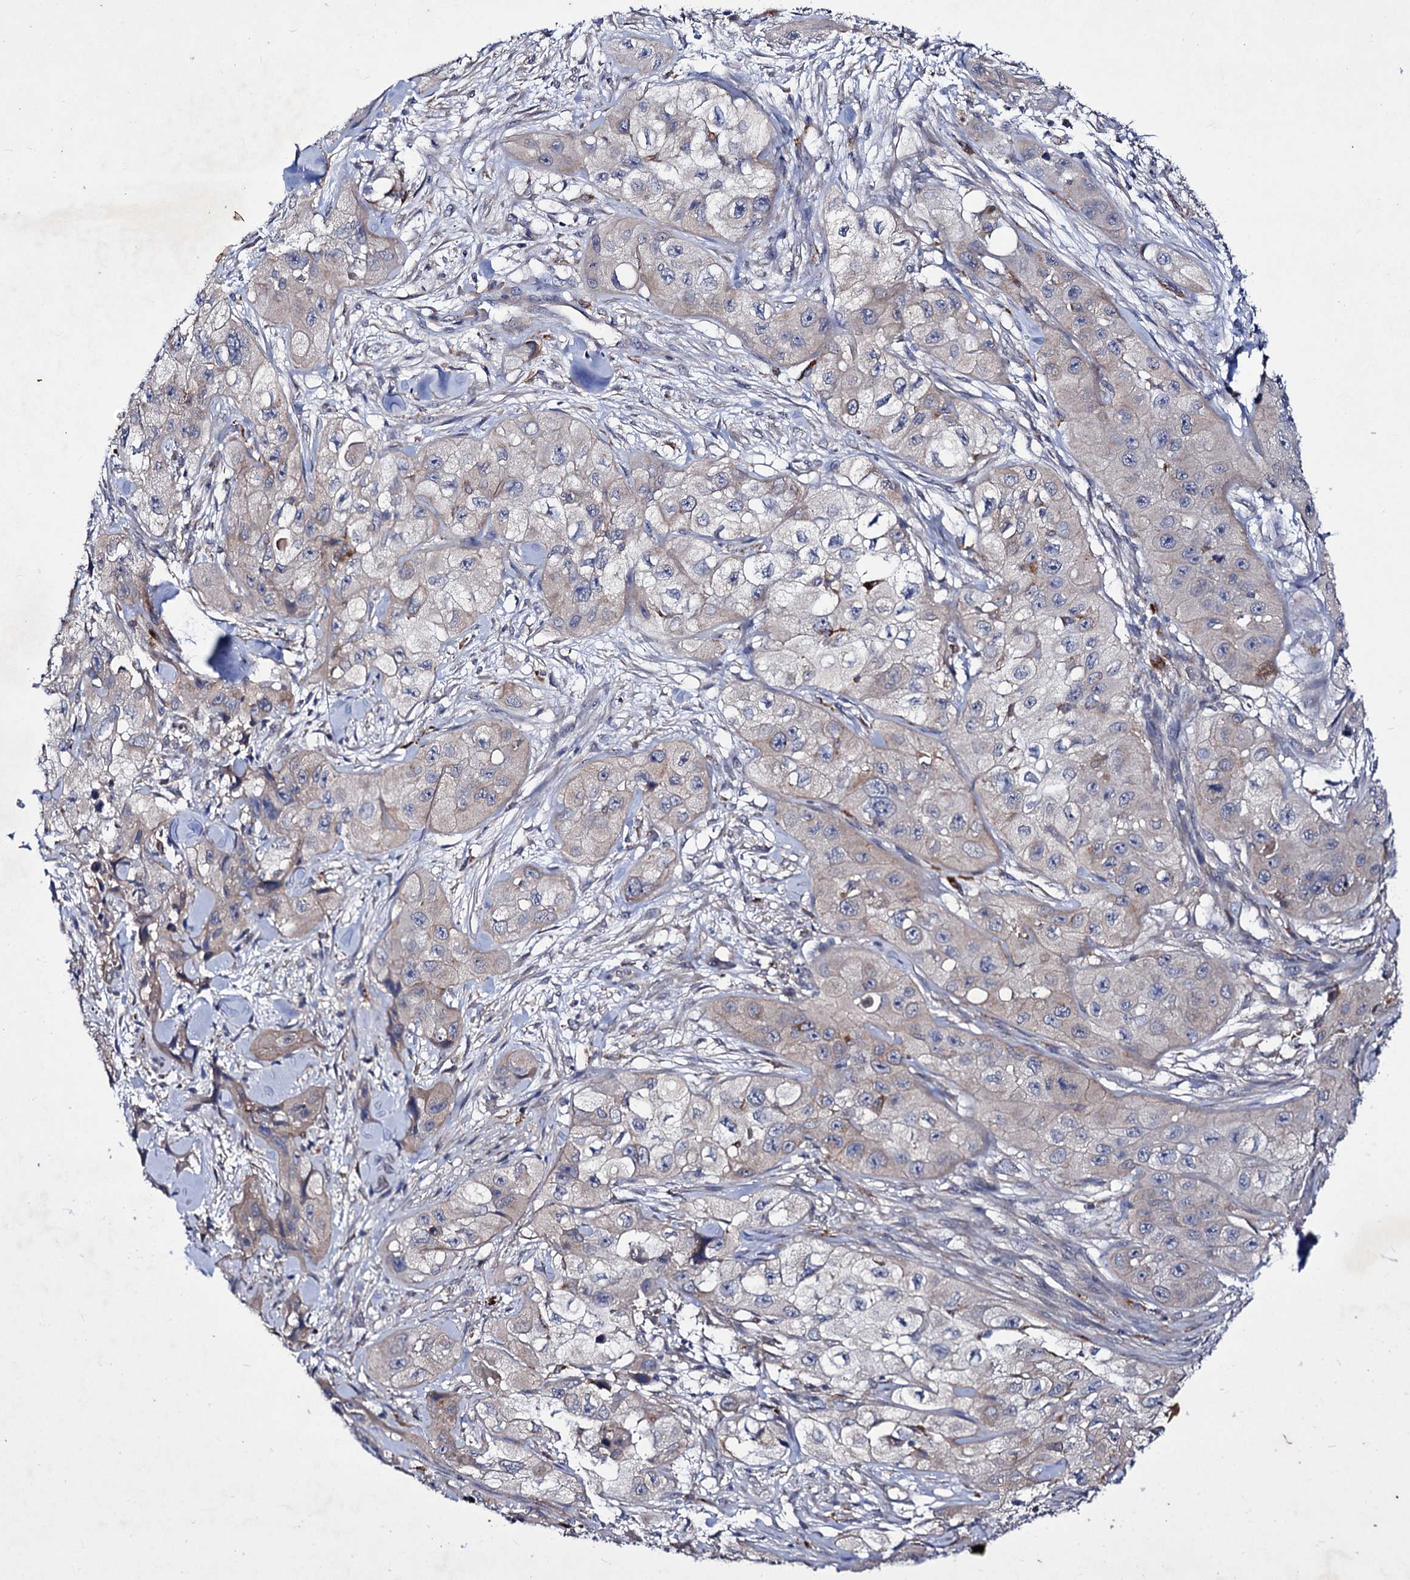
{"staining": {"intensity": "weak", "quantity": "<25%", "location": "cytoplasmic/membranous"}, "tissue": "skin cancer", "cell_type": "Tumor cells", "image_type": "cancer", "snomed": [{"axis": "morphology", "description": "Squamous cell carcinoma, NOS"}, {"axis": "topography", "description": "Skin"}, {"axis": "topography", "description": "Subcutis"}], "caption": "Immunohistochemistry of skin squamous cell carcinoma demonstrates no expression in tumor cells.", "gene": "AXL", "patient": {"sex": "male", "age": 73}}